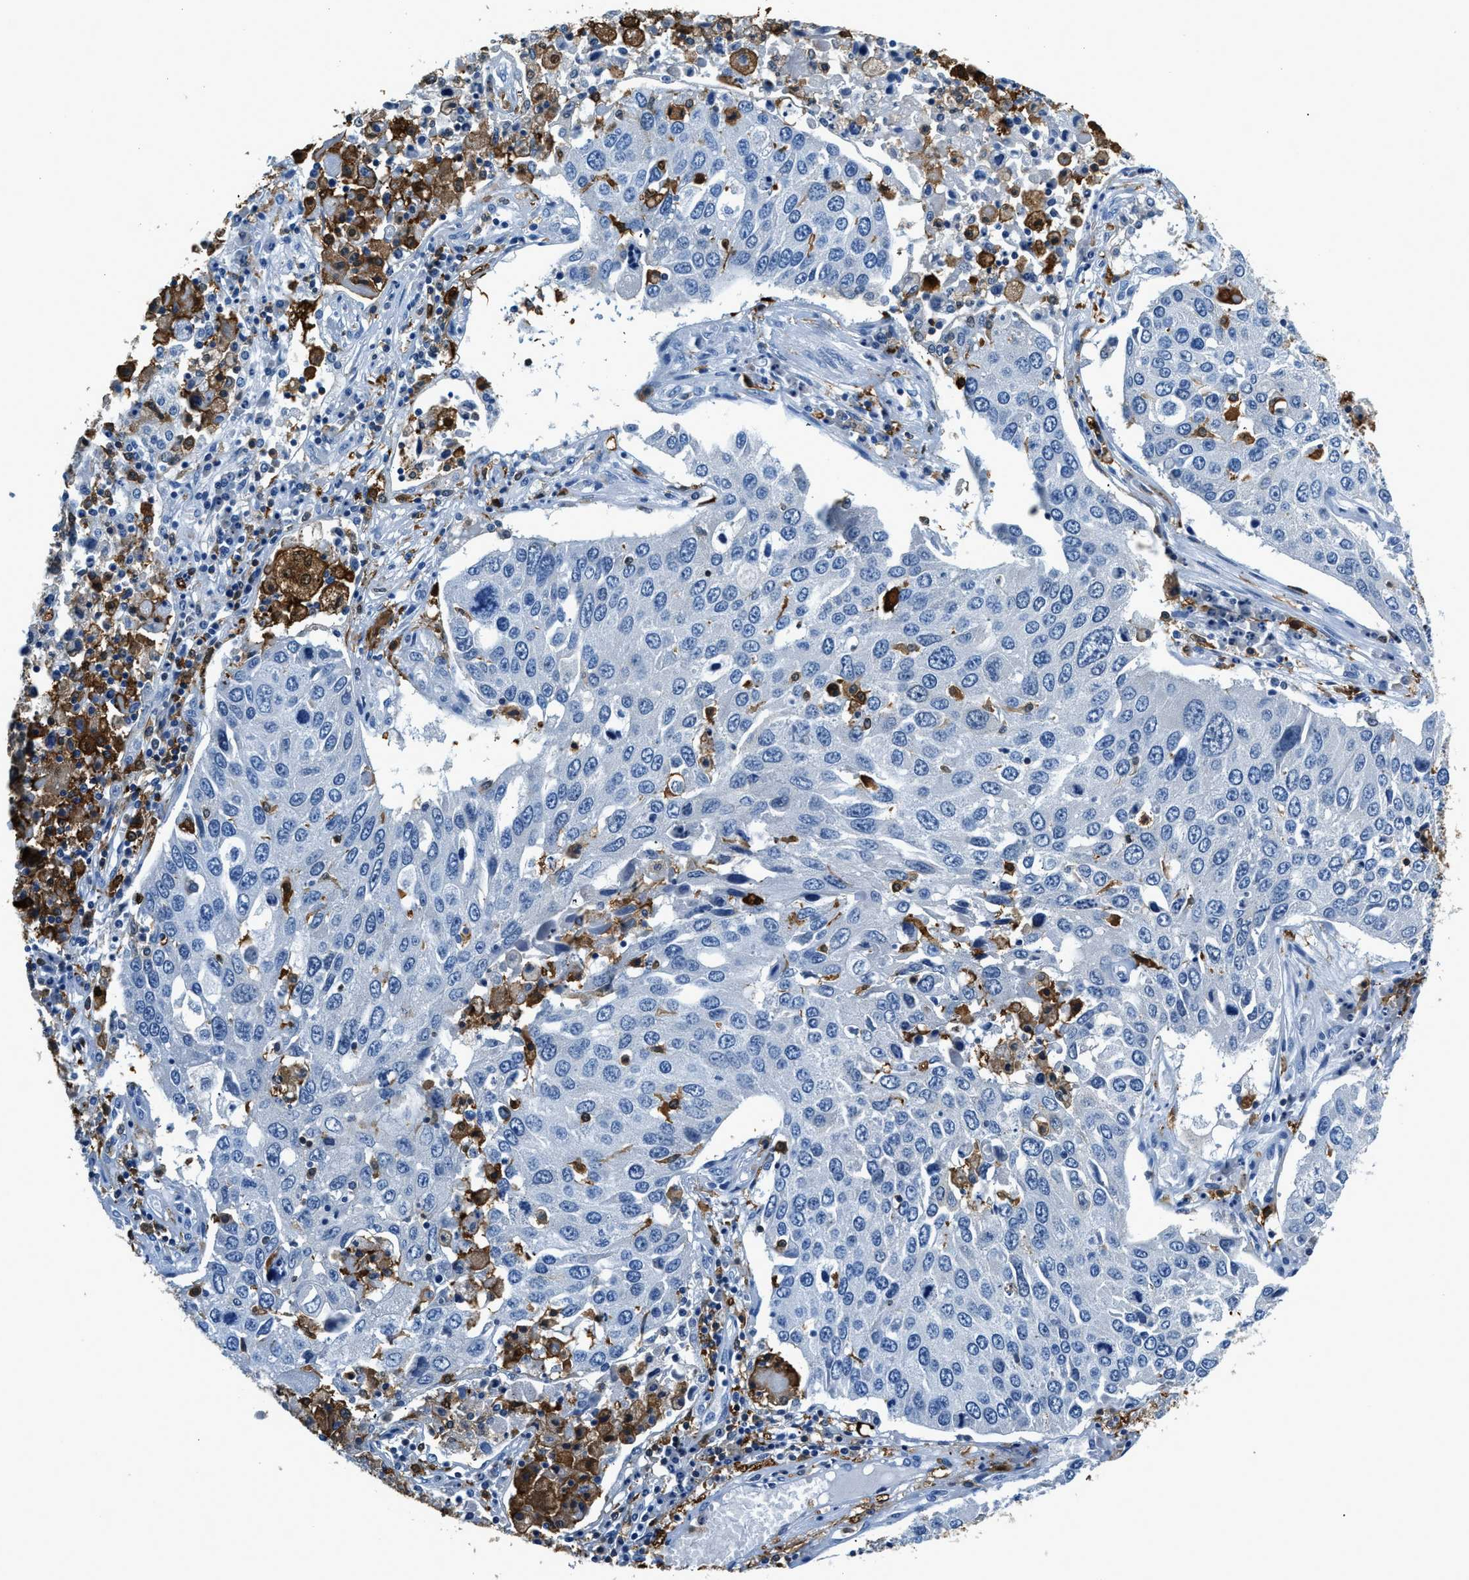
{"staining": {"intensity": "negative", "quantity": "none", "location": "none"}, "tissue": "lung cancer", "cell_type": "Tumor cells", "image_type": "cancer", "snomed": [{"axis": "morphology", "description": "Squamous cell carcinoma, NOS"}, {"axis": "topography", "description": "Lung"}], "caption": "Immunohistochemistry photomicrograph of neoplastic tissue: lung cancer stained with DAB shows no significant protein positivity in tumor cells.", "gene": "CAPG", "patient": {"sex": "male", "age": 65}}